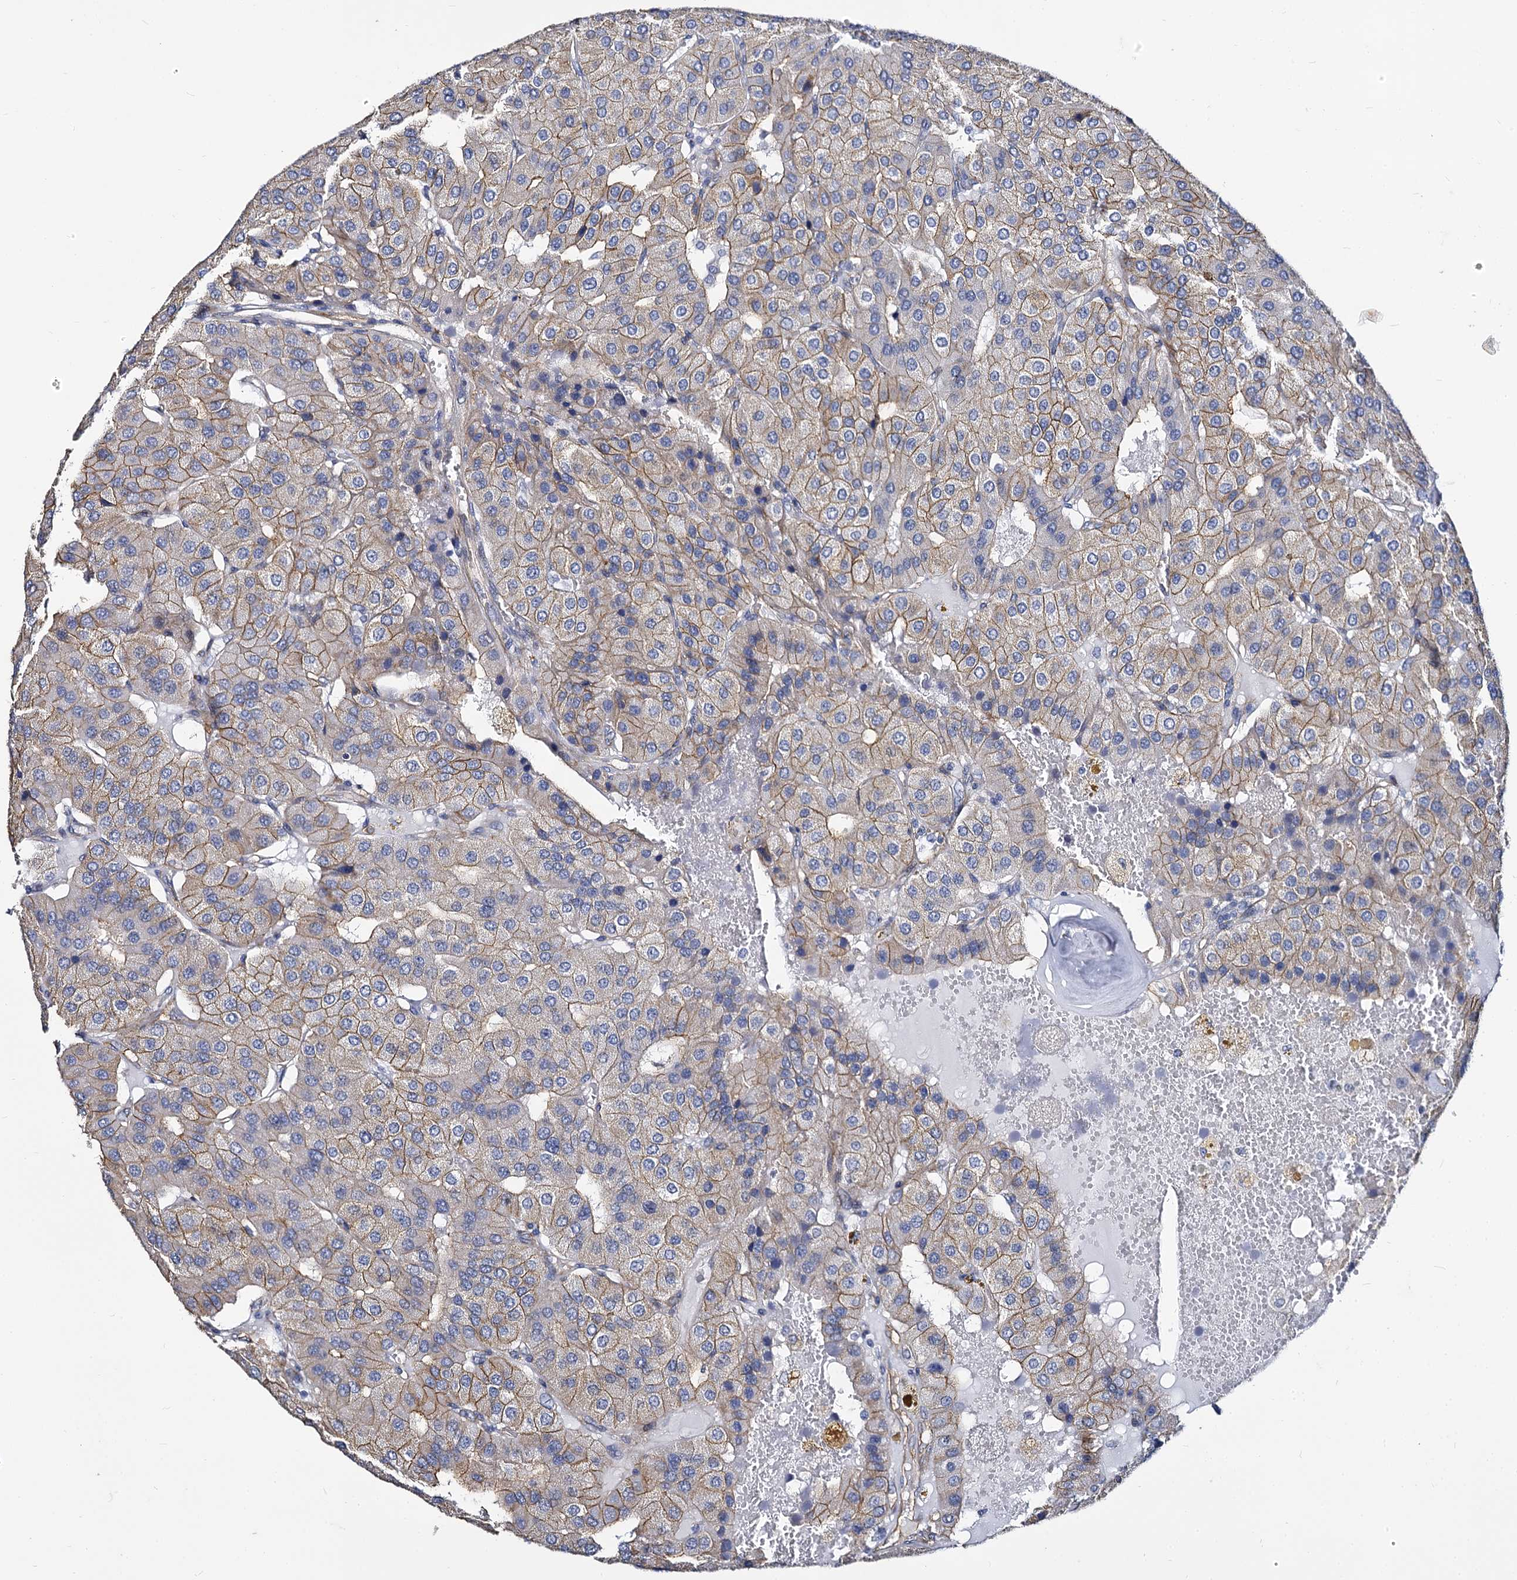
{"staining": {"intensity": "weak", "quantity": ">75%", "location": "cytoplasmic/membranous"}, "tissue": "parathyroid gland", "cell_type": "Glandular cells", "image_type": "normal", "snomed": [{"axis": "morphology", "description": "Normal tissue, NOS"}, {"axis": "morphology", "description": "Adenoma, NOS"}, {"axis": "topography", "description": "Parathyroid gland"}], "caption": "This image exhibits immunohistochemistry (IHC) staining of normal parathyroid gland, with low weak cytoplasmic/membranous expression in about >75% of glandular cells.", "gene": "CBFB", "patient": {"sex": "female", "age": 86}}